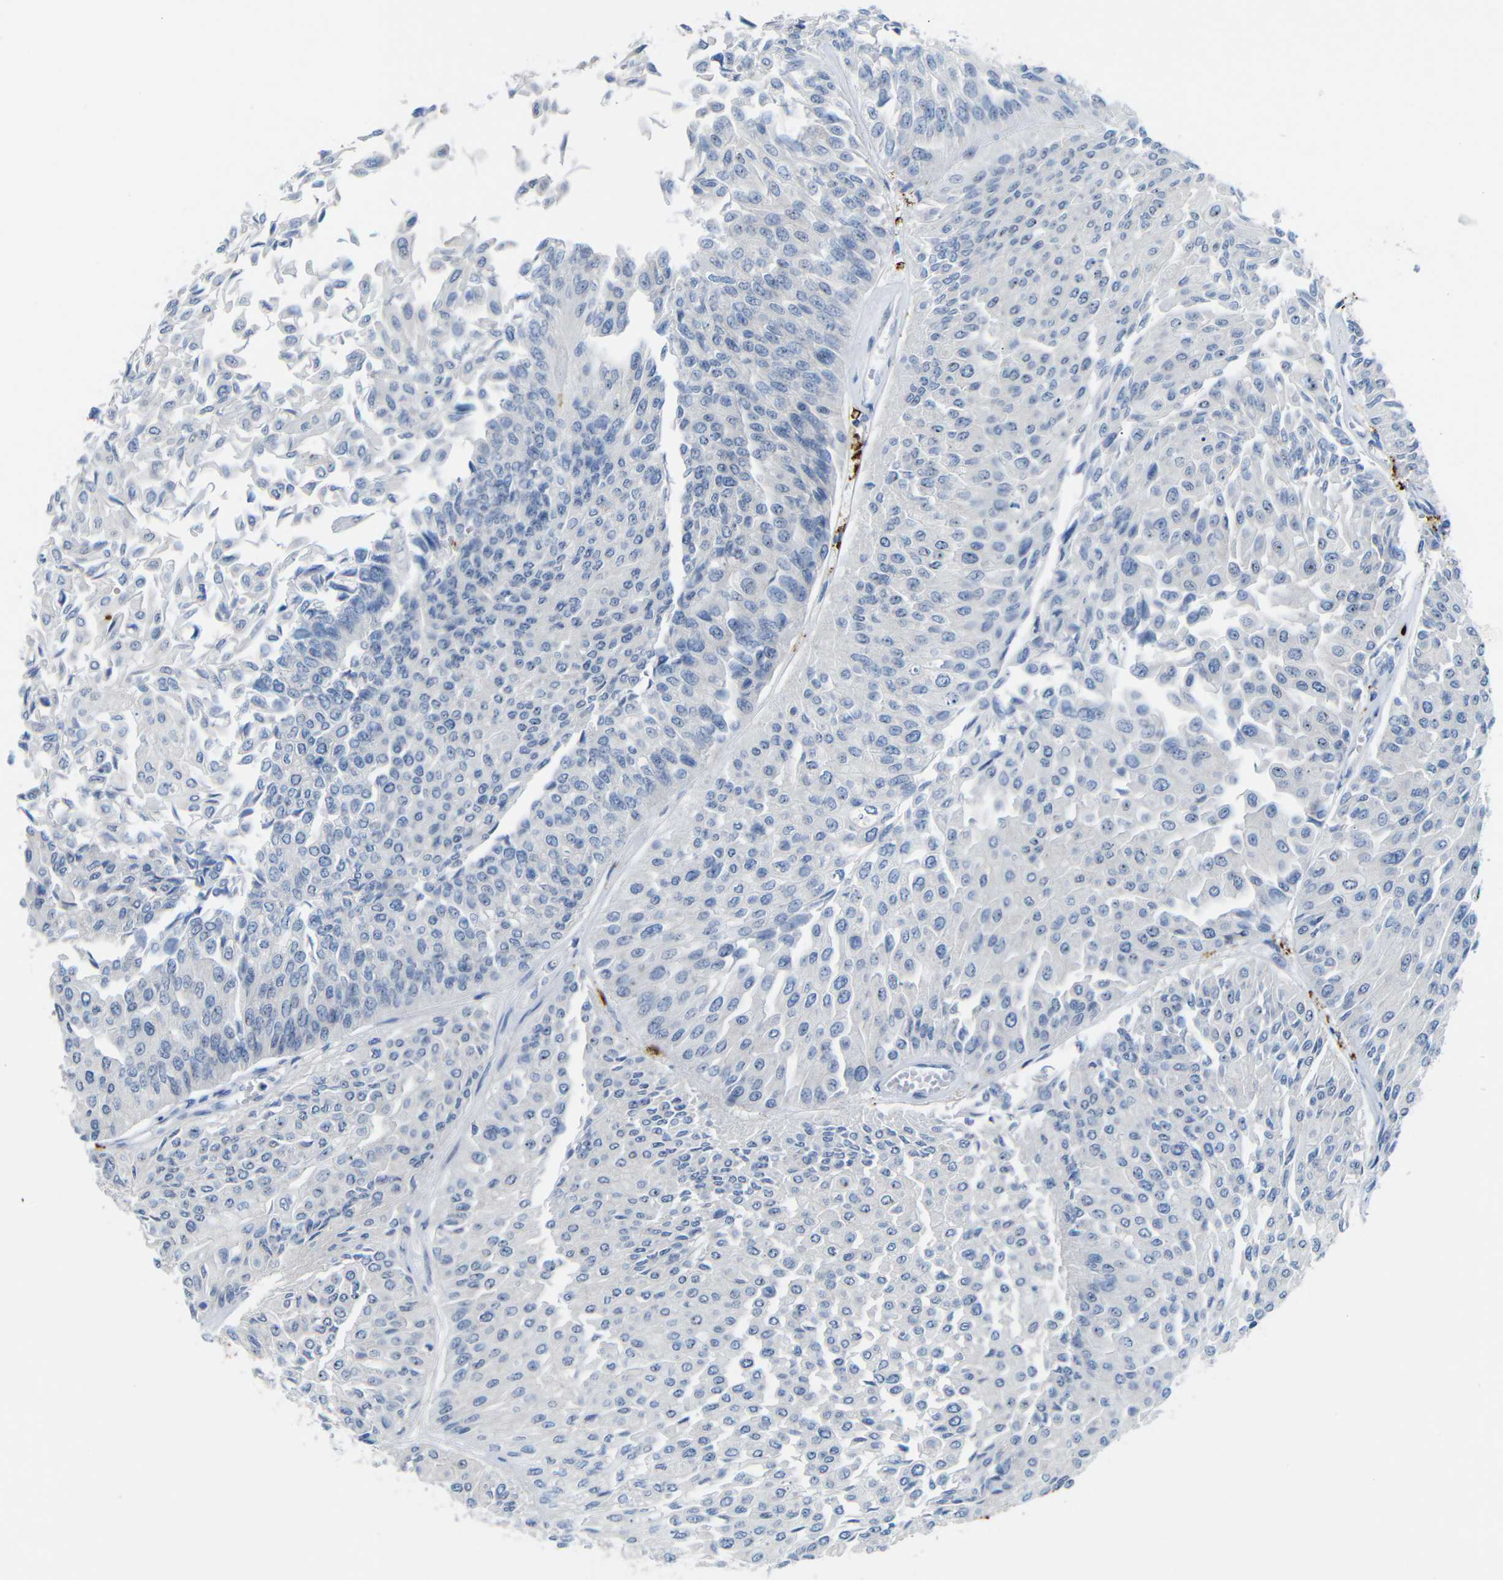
{"staining": {"intensity": "negative", "quantity": "none", "location": "none"}, "tissue": "urothelial cancer", "cell_type": "Tumor cells", "image_type": "cancer", "snomed": [{"axis": "morphology", "description": "Urothelial carcinoma, Low grade"}, {"axis": "topography", "description": "Urinary bladder"}], "caption": "Immunohistochemistry photomicrograph of human urothelial carcinoma (low-grade) stained for a protein (brown), which exhibits no positivity in tumor cells.", "gene": "C1orf210", "patient": {"sex": "male", "age": 67}}